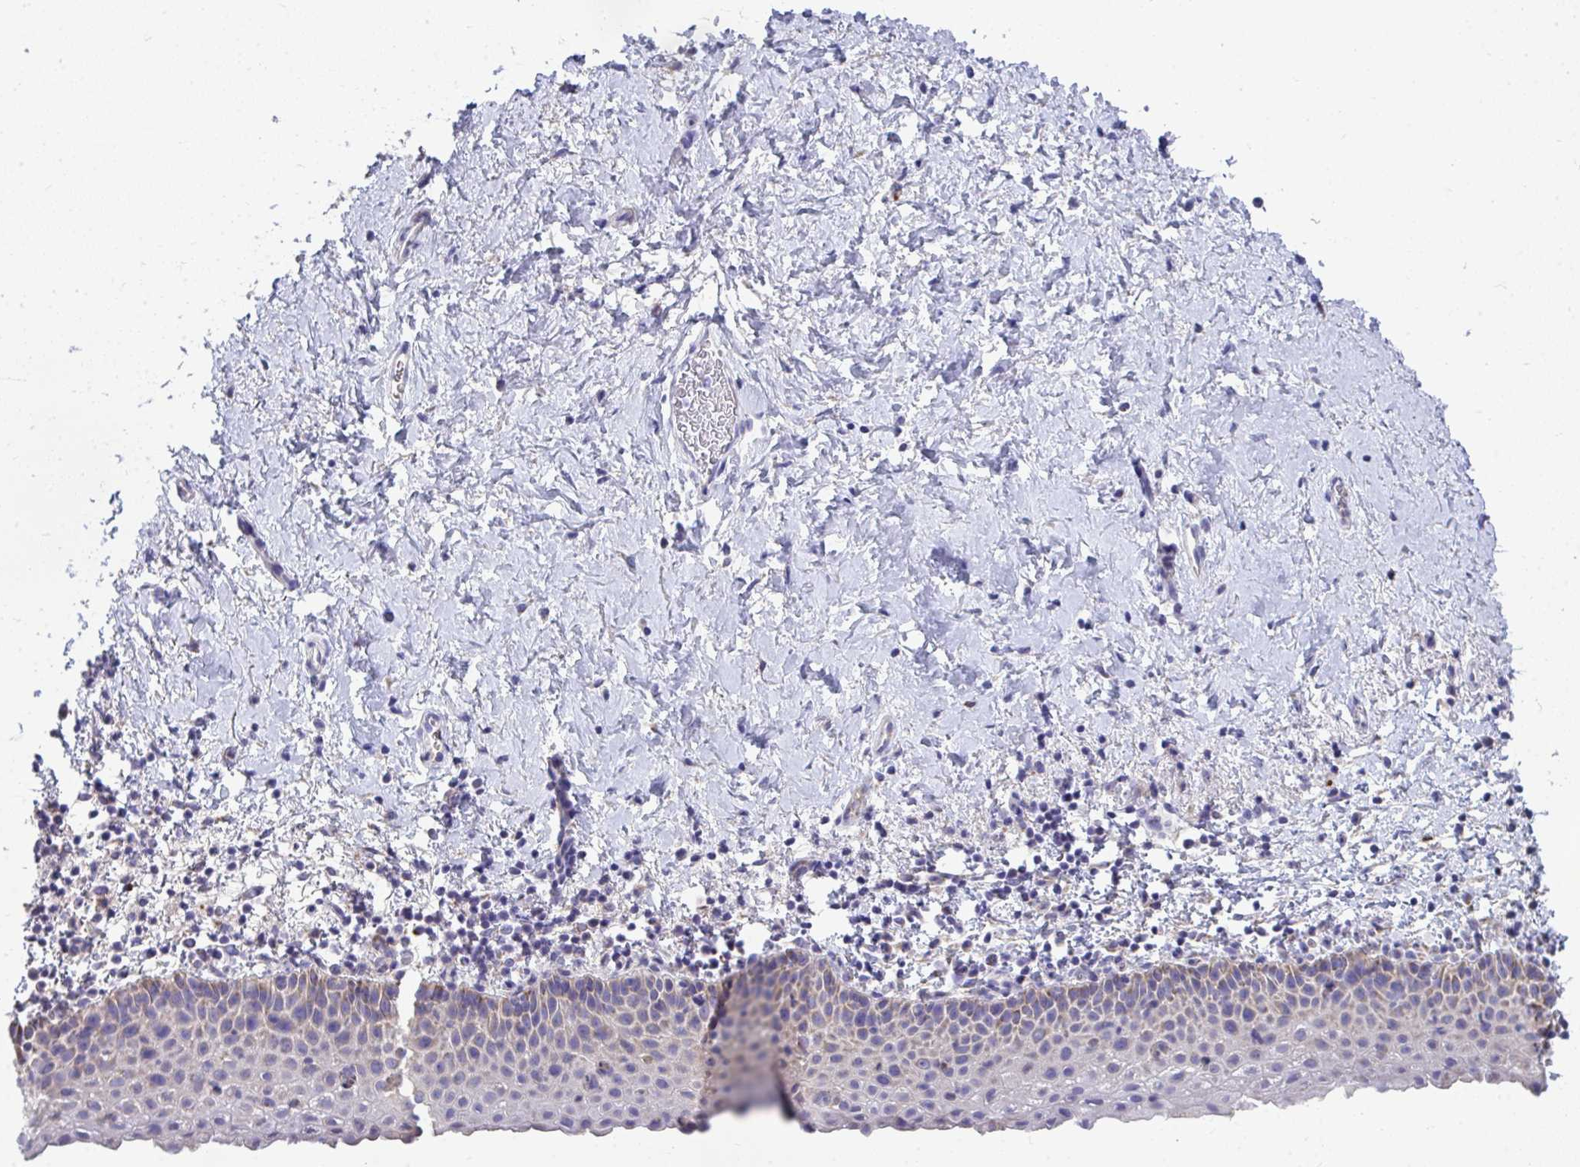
{"staining": {"intensity": "weak", "quantity": "<25%", "location": "cytoplasmic/membranous"}, "tissue": "vagina", "cell_type": "Squamous epithelial cells", "image_type": "normal", "snomed": [{"axis": "morphology", "description": "Normal tissue, NOS"}, {"axis": "topography", "description": "Vagina"}], "caption": "This histopathology image is of normal vagina stained with immunohistochemistry to label a protein in brown with the nuclei are counter-stained blue. There is no positivity in squamous epithelial cells.", "gene": "COA5", "patient": {"sex": "female", "age": 61}}